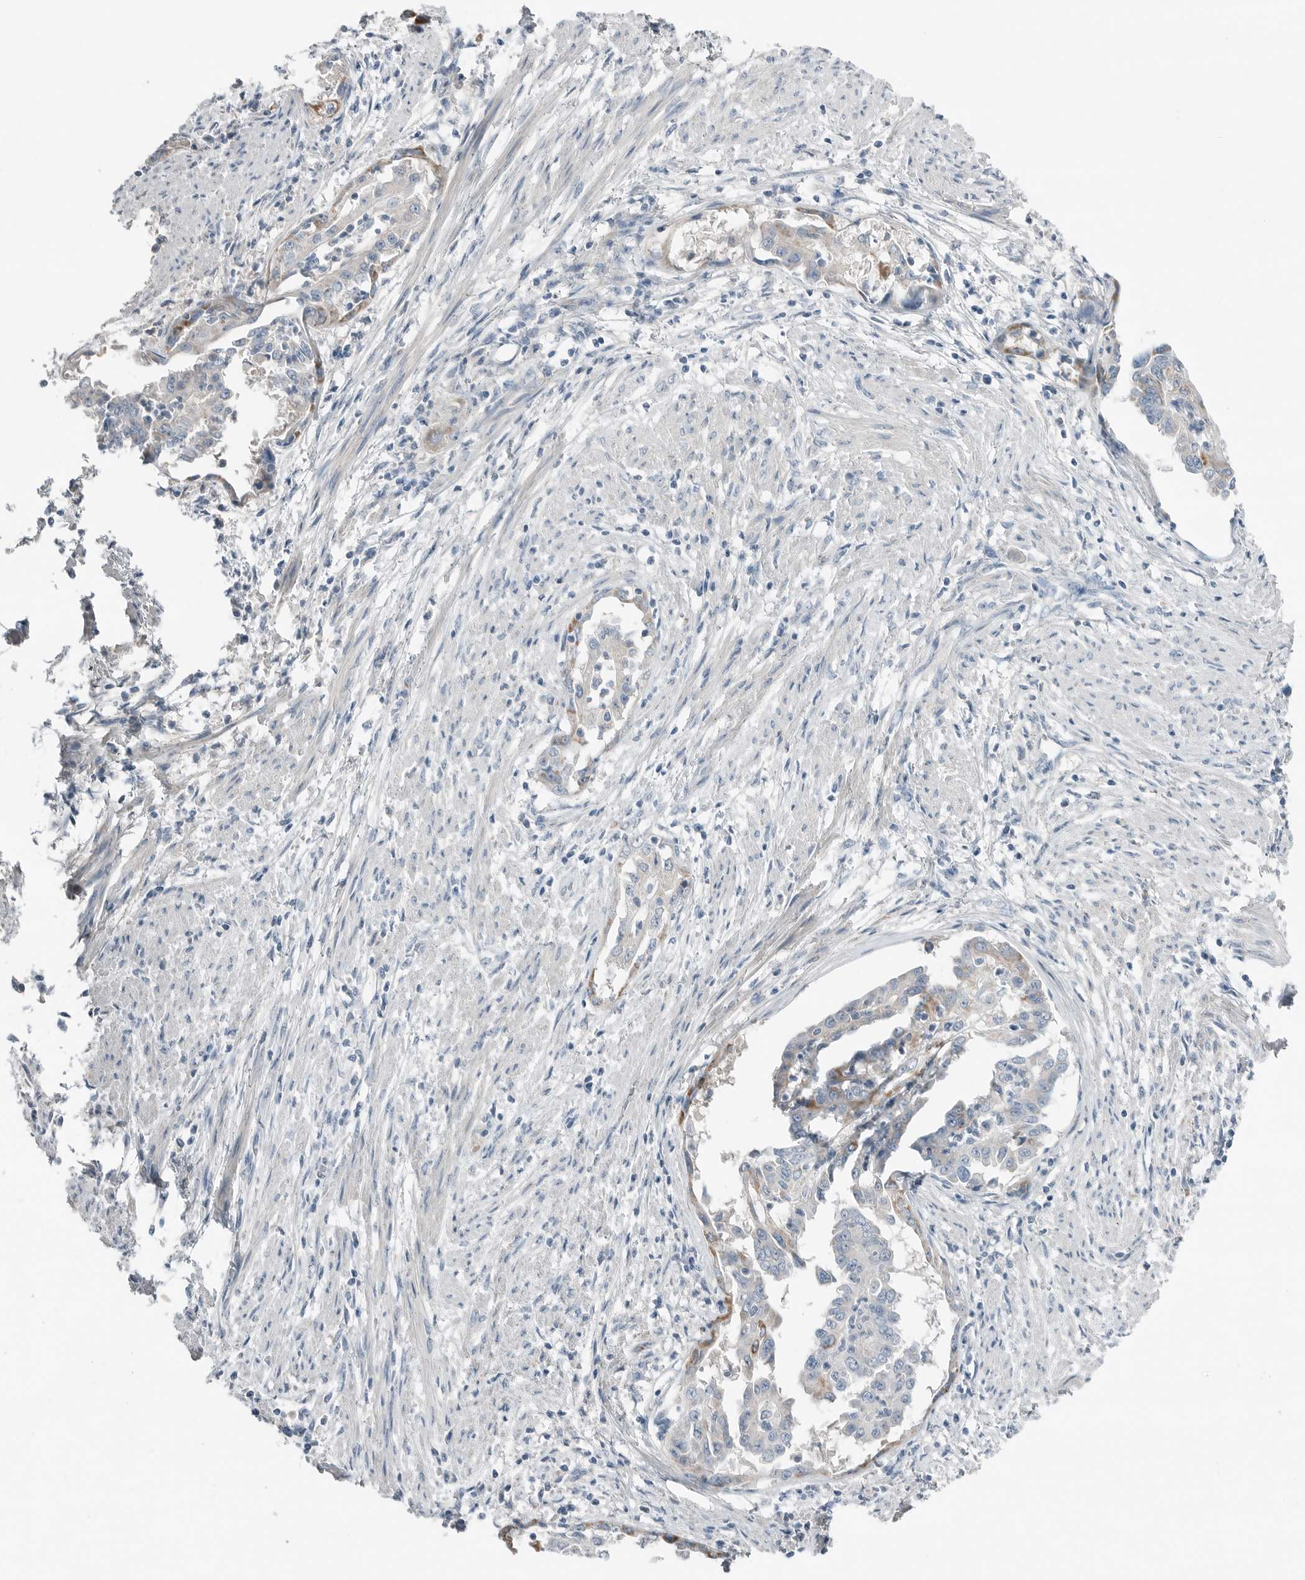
{"staining": {"intensity": "moderate", "quantity": "<25%", "location": "cytoplasmic/membranous"}, "tissue": "endometrial cancer", "cell_type": "Tumor cells", "image_type": "cancer", "snomed": [{"axis": "morphology", "description": "Adenocarcinoma, NOS"}, {"axis": "topography", "description": "Endometrium"}], "caption": "A histopathology image of human adenocarcinoma (endometrial) stained for a protein demonstrates moderate cytoplasmic/membranous brown staining in tumor cells.", "gene": "SERPINB7", "patient": {"sex": "female", "age": 85}}